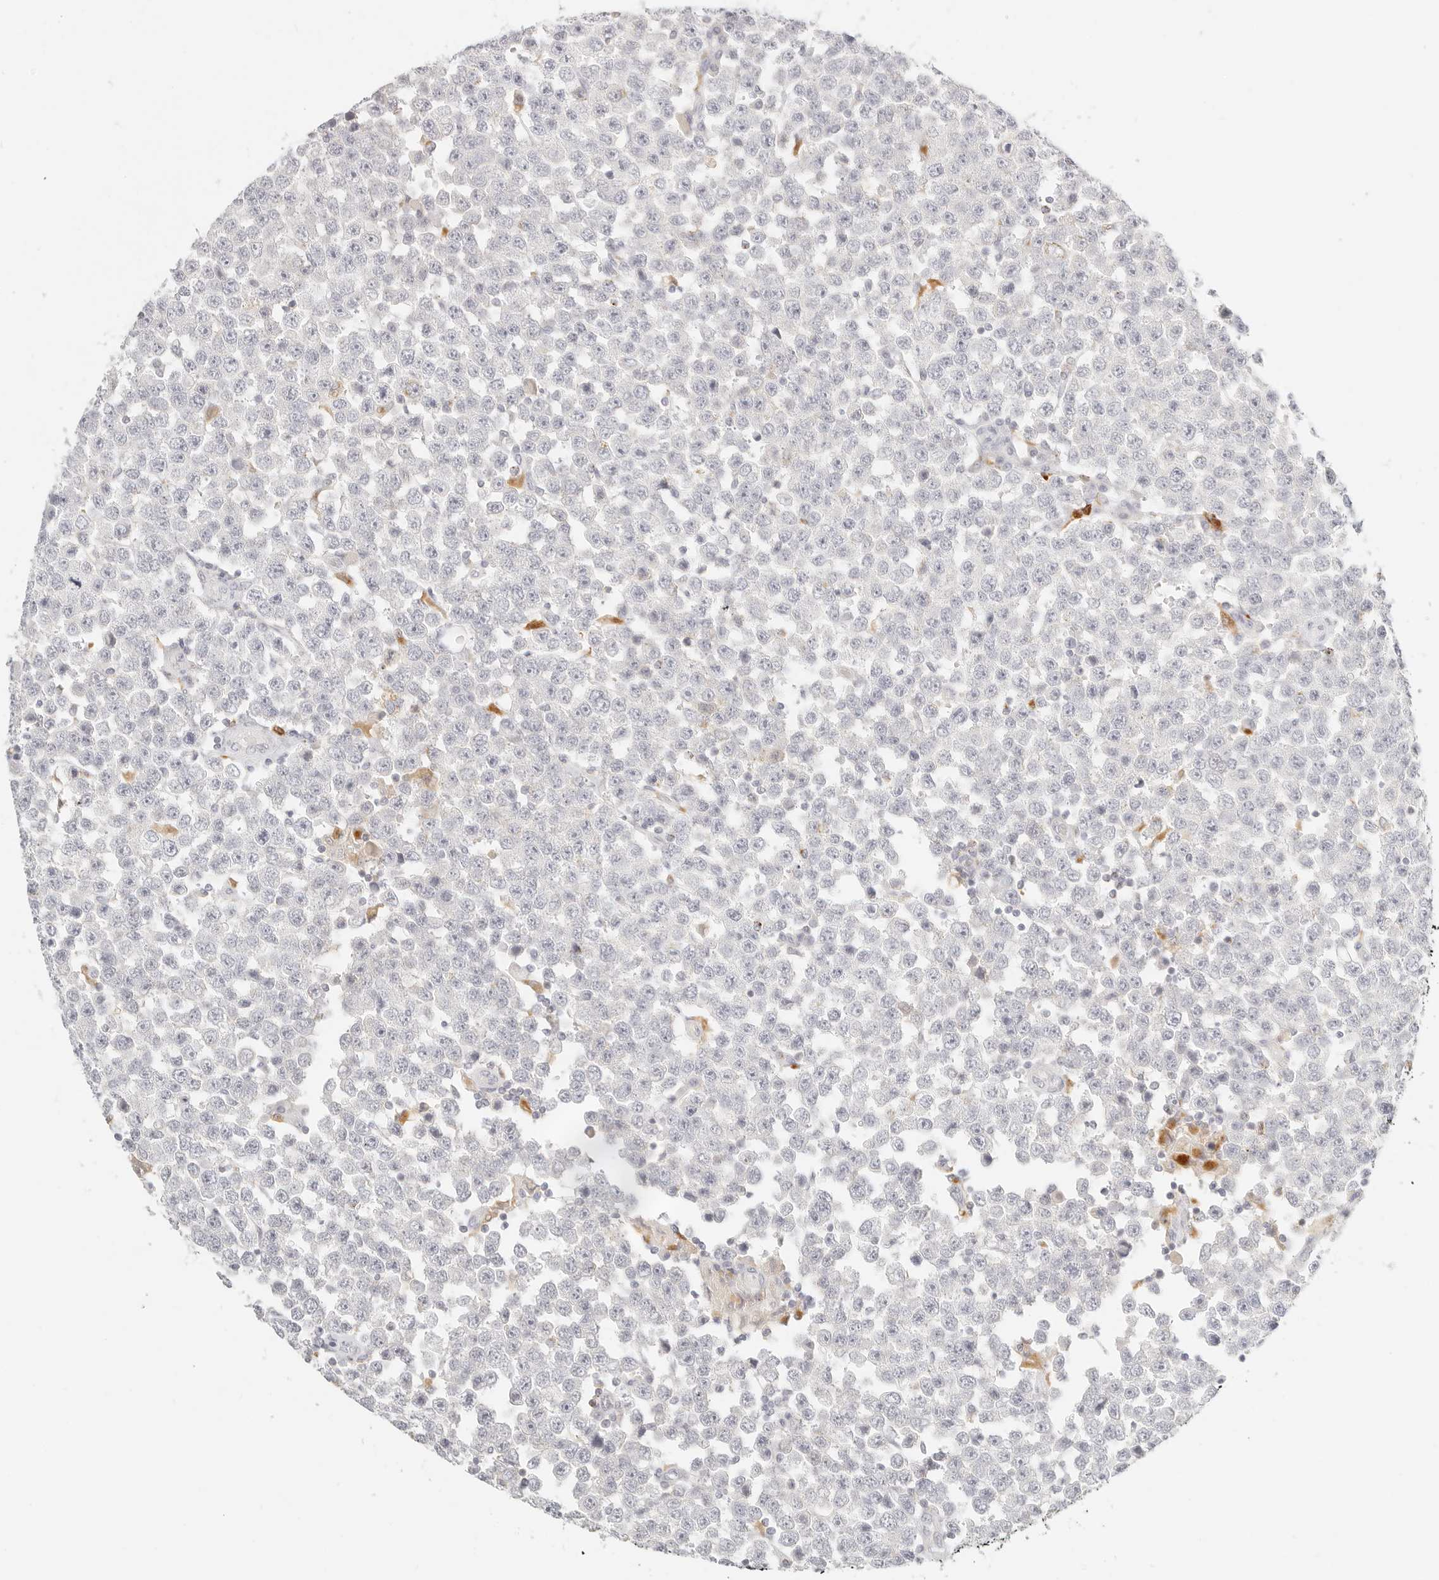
{"staining": {"intensity": "negative", "quantity": "none", "location": "none"}, "tissue": "testis cancer", "cell_type": "Tumor cells", "image_type": "cancer", "snomed": [{"axis": "morphology", "description": "Seminoma, NOS"}, {"axis": "topography", "description": "Testis"}], "caption": "This is an immunohistochemistry micrograph of seminoma (testis). There is no expression in tumor cells.", "gene": "RNASET2", "patient": {"sex": "male", "age": 28}}